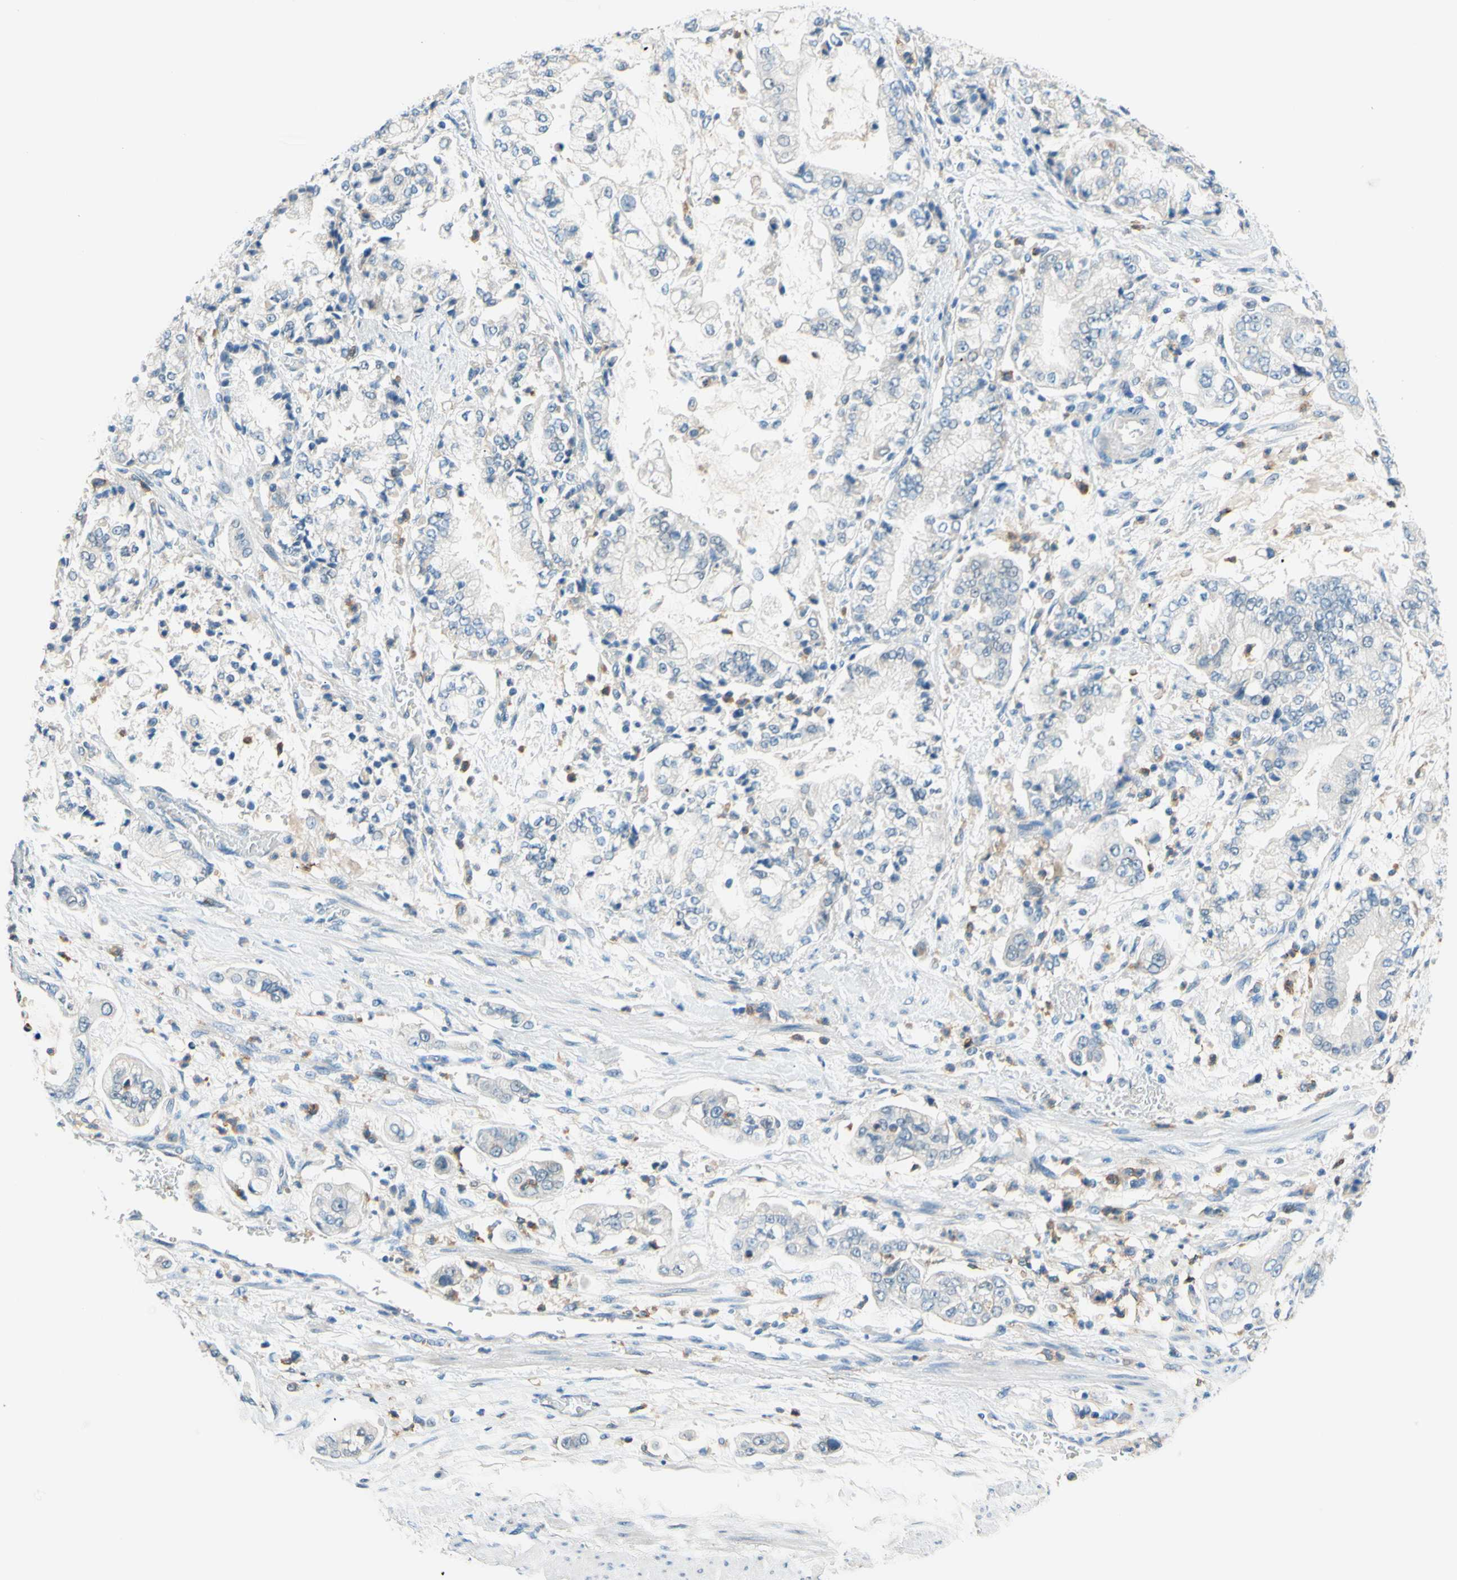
{"staining": {"intensity": "negative", "quantity": "none", "location": "none"}, "tissue": "stomach cancer", "cell_type": "Tumor cells", "image_type": "cancer", "snomed": [{"axis": "morphology", "description": "Adenocarcinoma, NOS"}, {"axis": "topography", "description": "Stomach"}], "caption": "Protein analysis of stomach adenocarcinoma demonstrates no significant expression in tumor cells.", "gene": "SIGLEC9", "patient": {"sex": "male", "age": 76}}